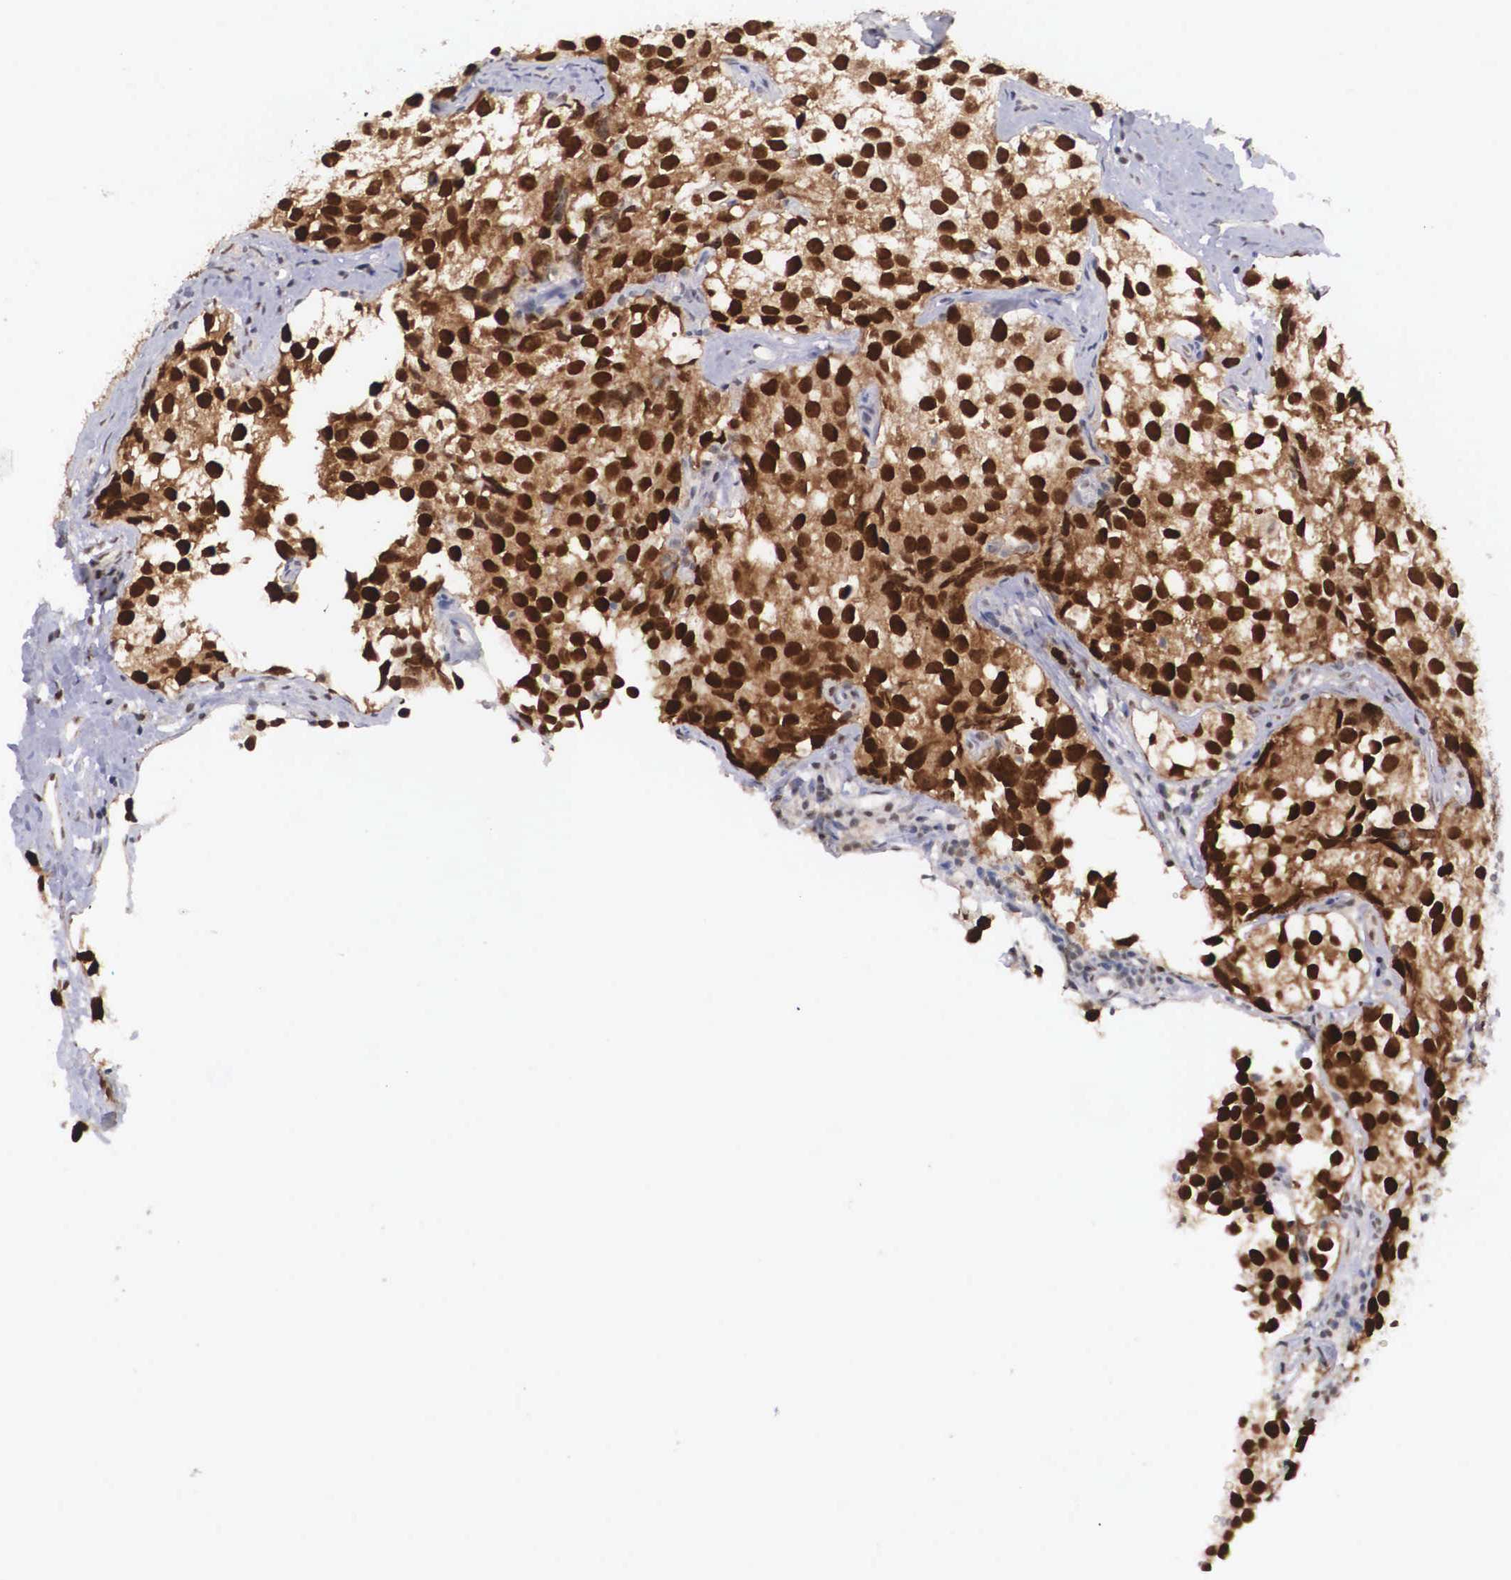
{"staining": {"intensity": "strong", "quantity": ">75%", "location": "nuclear"}, "tissue": "testis cancer", "cell_type": "Tumor cells", "image_type": "cancer", "snomed": [{"axis": "morphology", "description": "Seminoma, NOS"}, {"axis": "topography", "description": "Testis"}], "caption": "Approximately >75% of tumor cells in testis cancer (seminoma) show strong nuclear protein staining as visualized by brown immunohistochemical staining.", "gene": "ZNF275", "patient": {"sex": "male", "age": 39}}